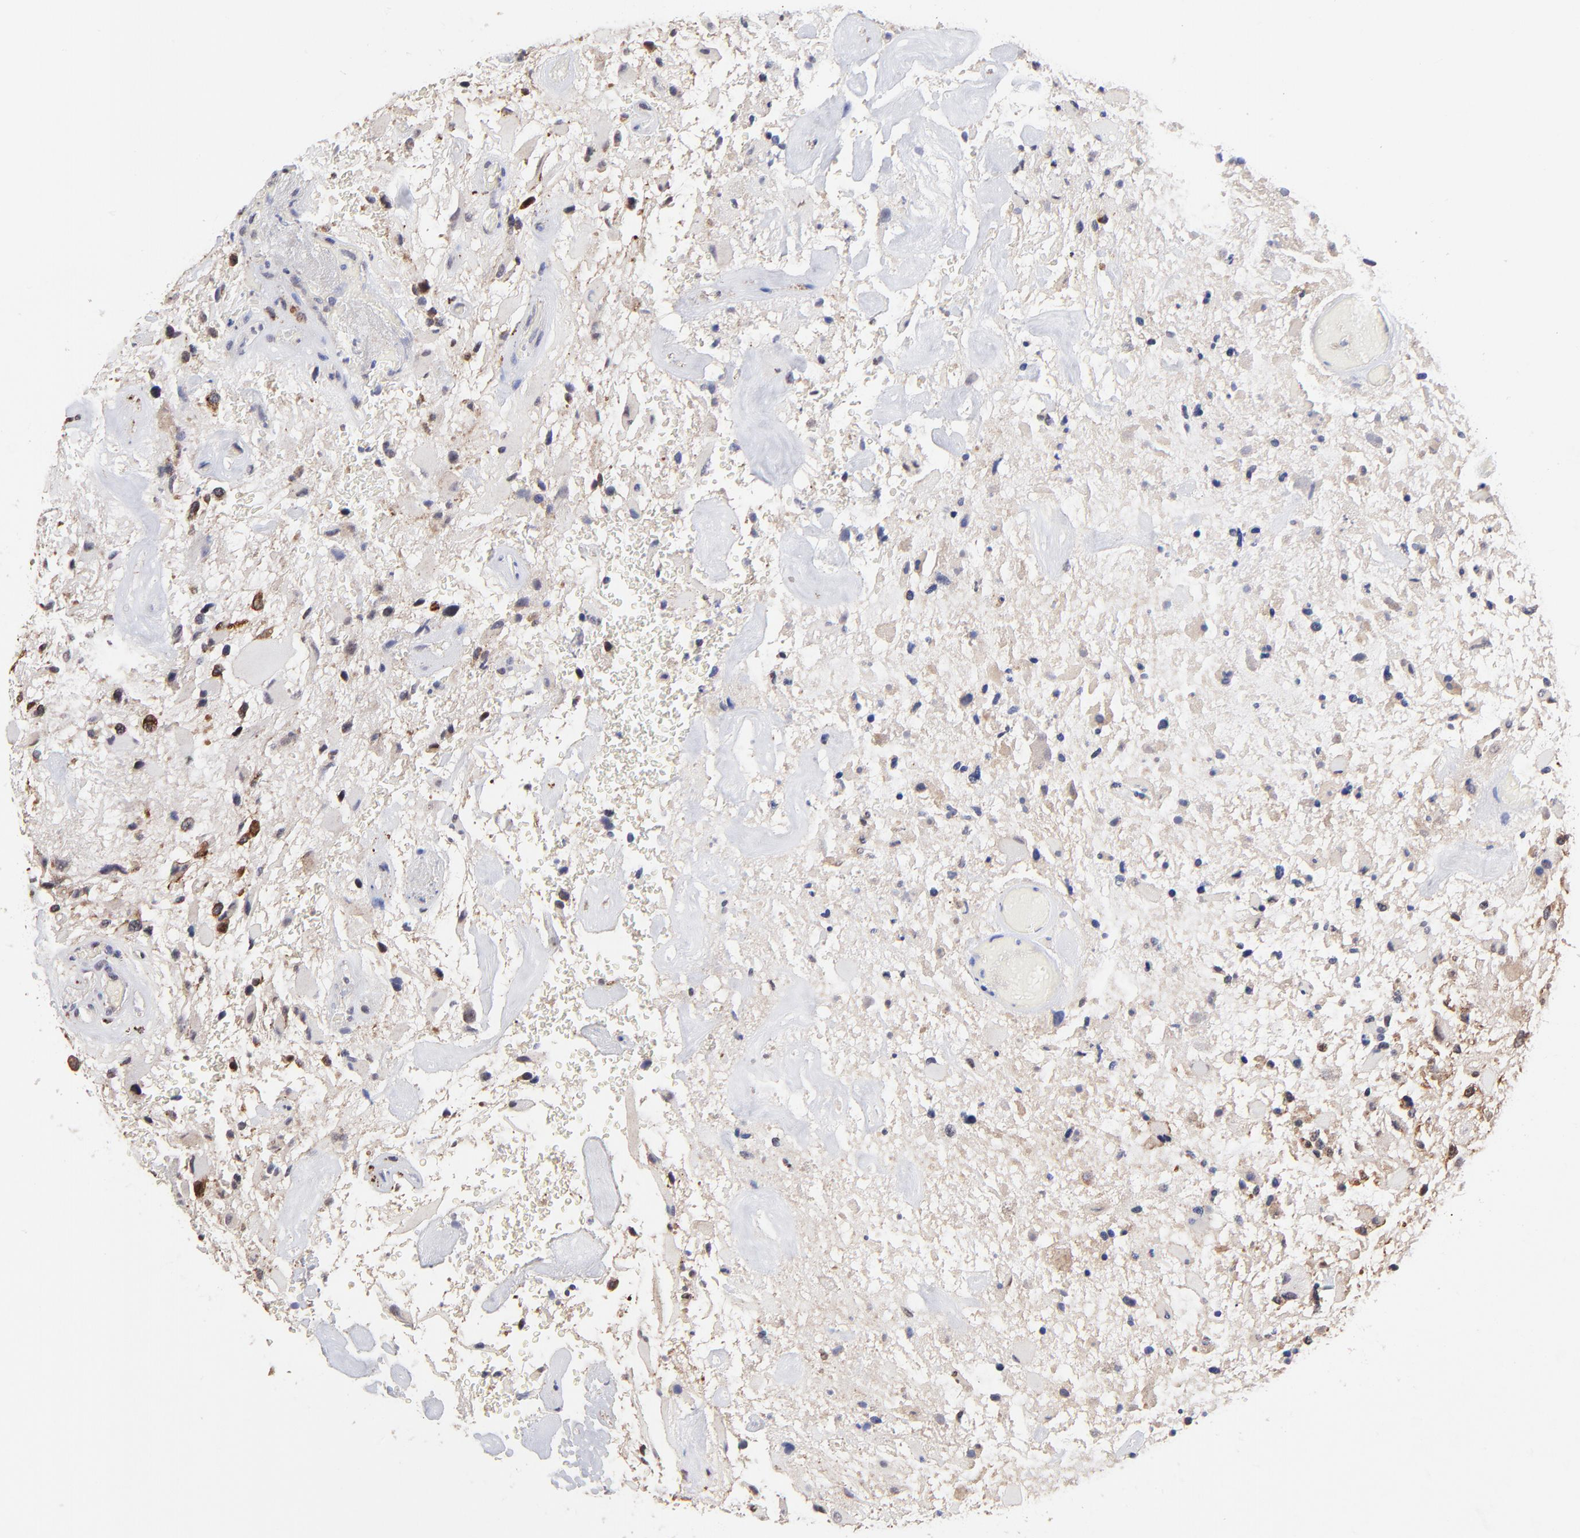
{"staining": {"intensity": "moderate", "quantity": "<25%", "location": "cytoplasmic/membranous"}, "tissue": "glioma", "cell_type": "Tumor cells", "image_type": "cancer", "snomed": [{"axis": "morphology", "description": "Glioma, malignant, High grade"}, {"axis": "topography", "description": "Brain"}], "caption": "High-power microscopy captured an immunohistochemistry (IHC) image of malignant glioma (high-grade), revealing moderate cytoplasmic/membranous positivity in about <25% of tumor cells.", "gene": "PDE4B", "patient": {"sex": "female", "age": 60}}